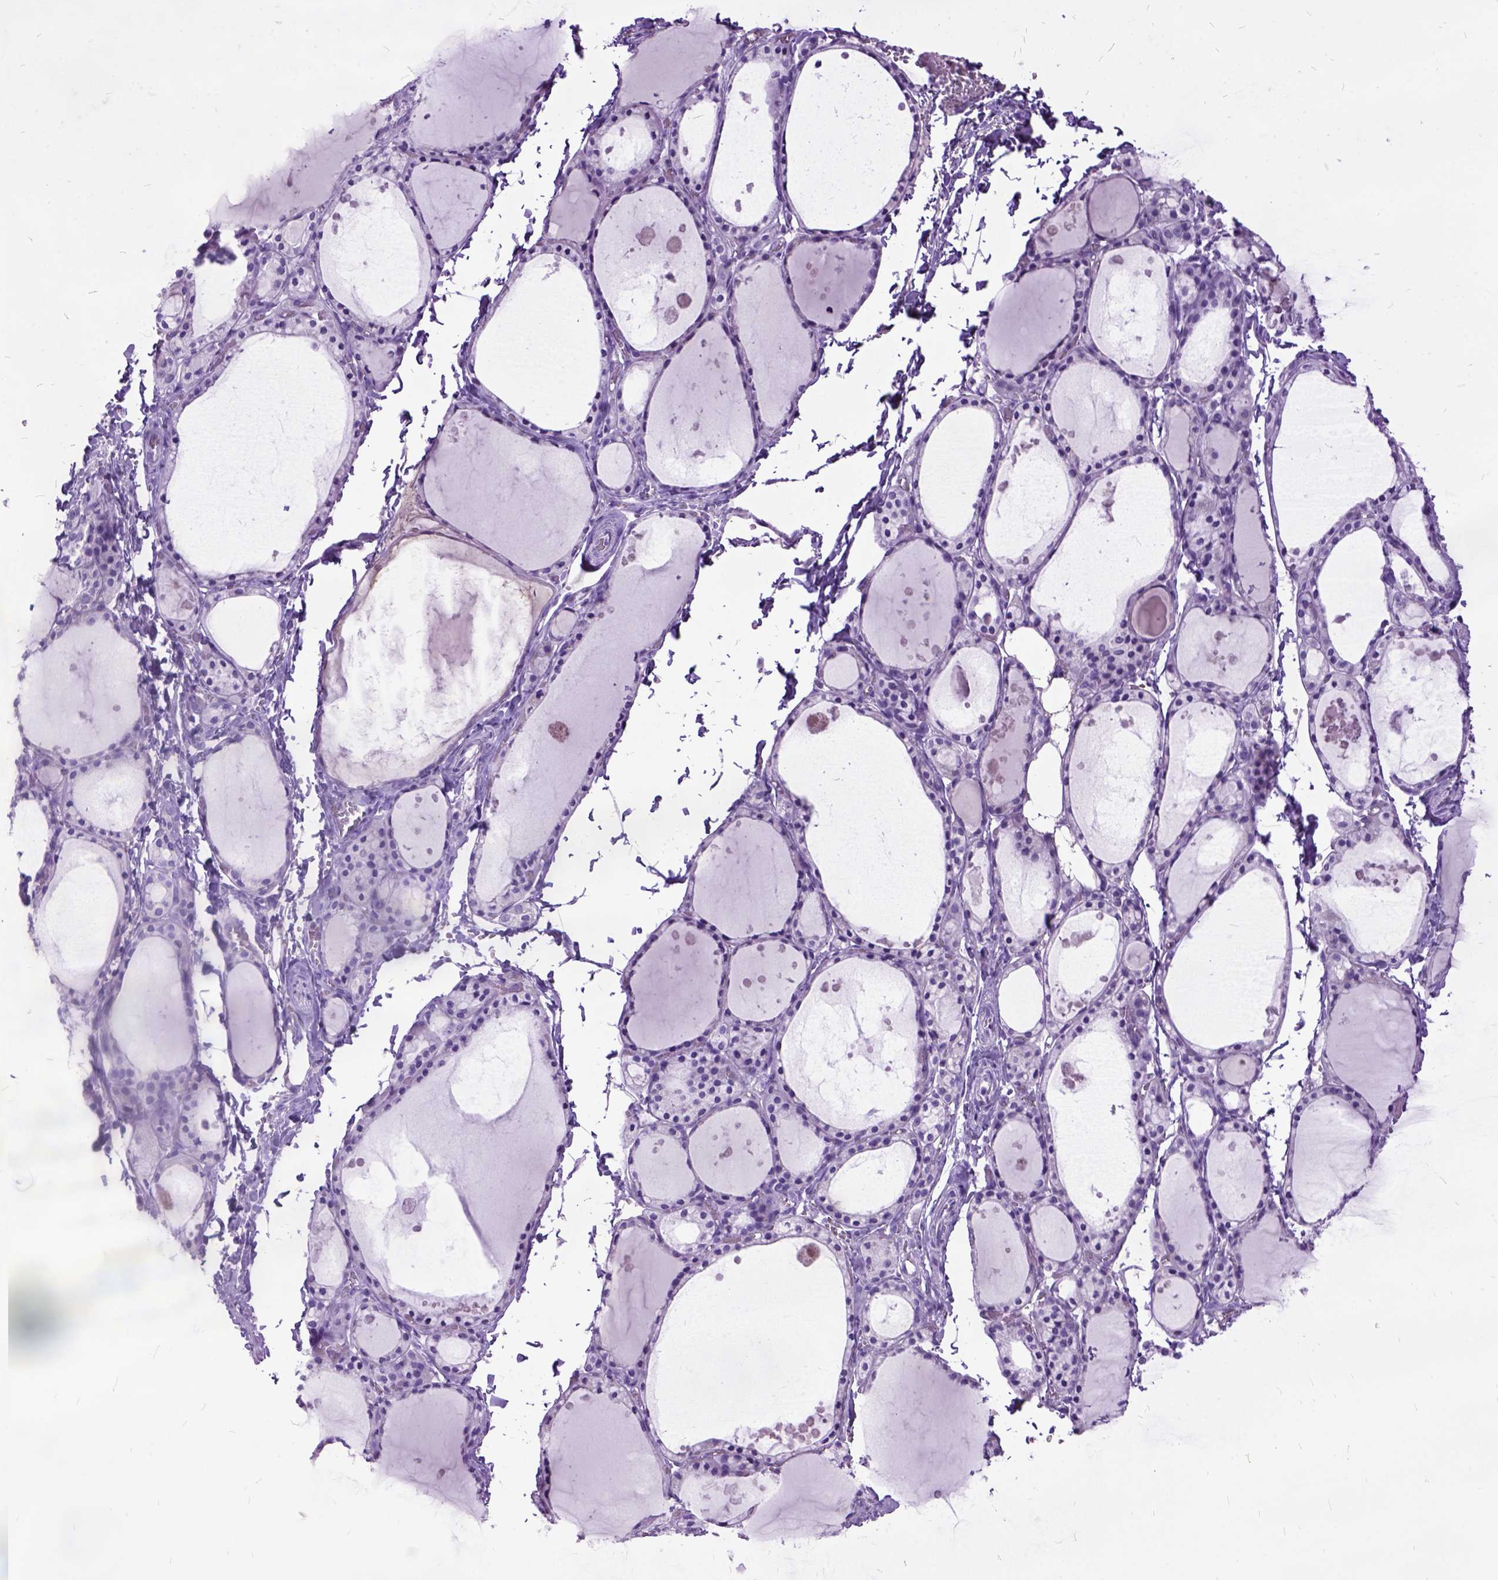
{"staining": {"intensity": "negative", "quantity": "none", "location": "none"}, "tissue": "thyroid gland", "cell_type": "Glandular cells", "image_type": "normal", "snomed": [{"axis": "morphology", "description": "Normal tissue, NOS"}, {"axis": "topography", "description": "Thyroid gland"}], "caption": "A high-resolution histopathology image shows immunohistochemistry (IHC) staining of normal thyroid gland, which demonstrates no significant expression in glandular cells.", "gene": "MME", "patient": {"sex": "male", "age": 68}}